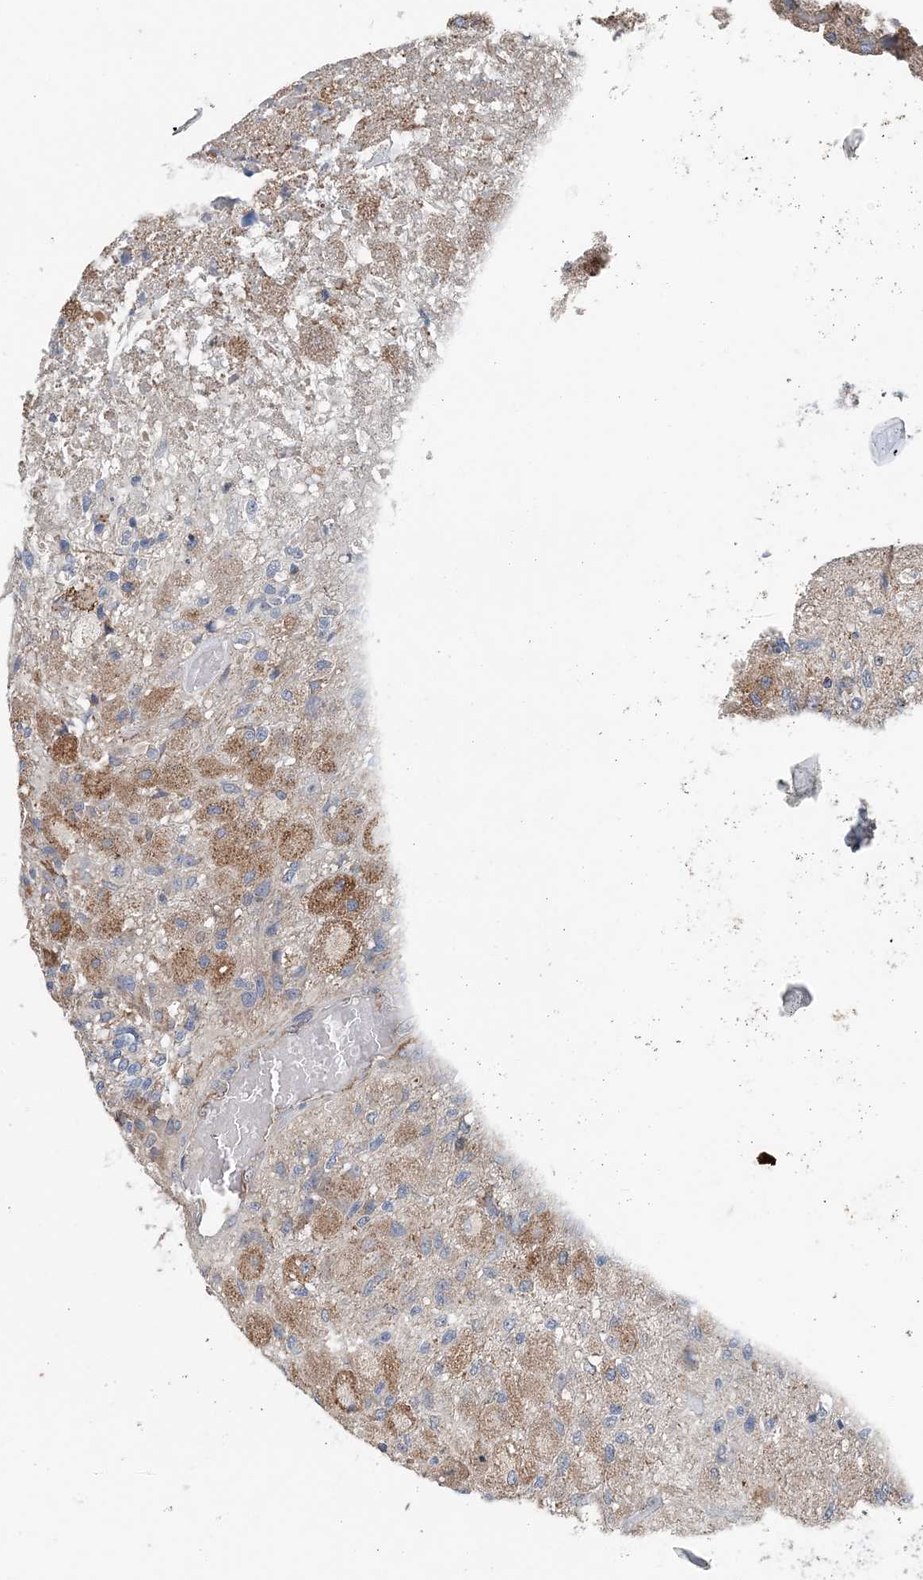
{"staining": {"intensity": "moderate", "quantity": "25%-75%", "location": "cytoplasmic/membranous"}, "tissue": "glioma", "cell_type": "Tumor cells", "image_type": "cancer", "snomed": [{"axis": "morphology", "description": "Normal tissue, NOS"}, {"axis": "morphology", "description": "Glioma, malignant, High grade"}, {"axis": "topography", "description": "Cerebral cortex"}], "caption": "Glioma was stained to show a protein in brown. There is medium levels of moderate cytoplasmic/membranous expression in approximately 25%-75% of tumor cells.", "gene": "SPRY2", "patient": {"sex": "male", "age": 77}}